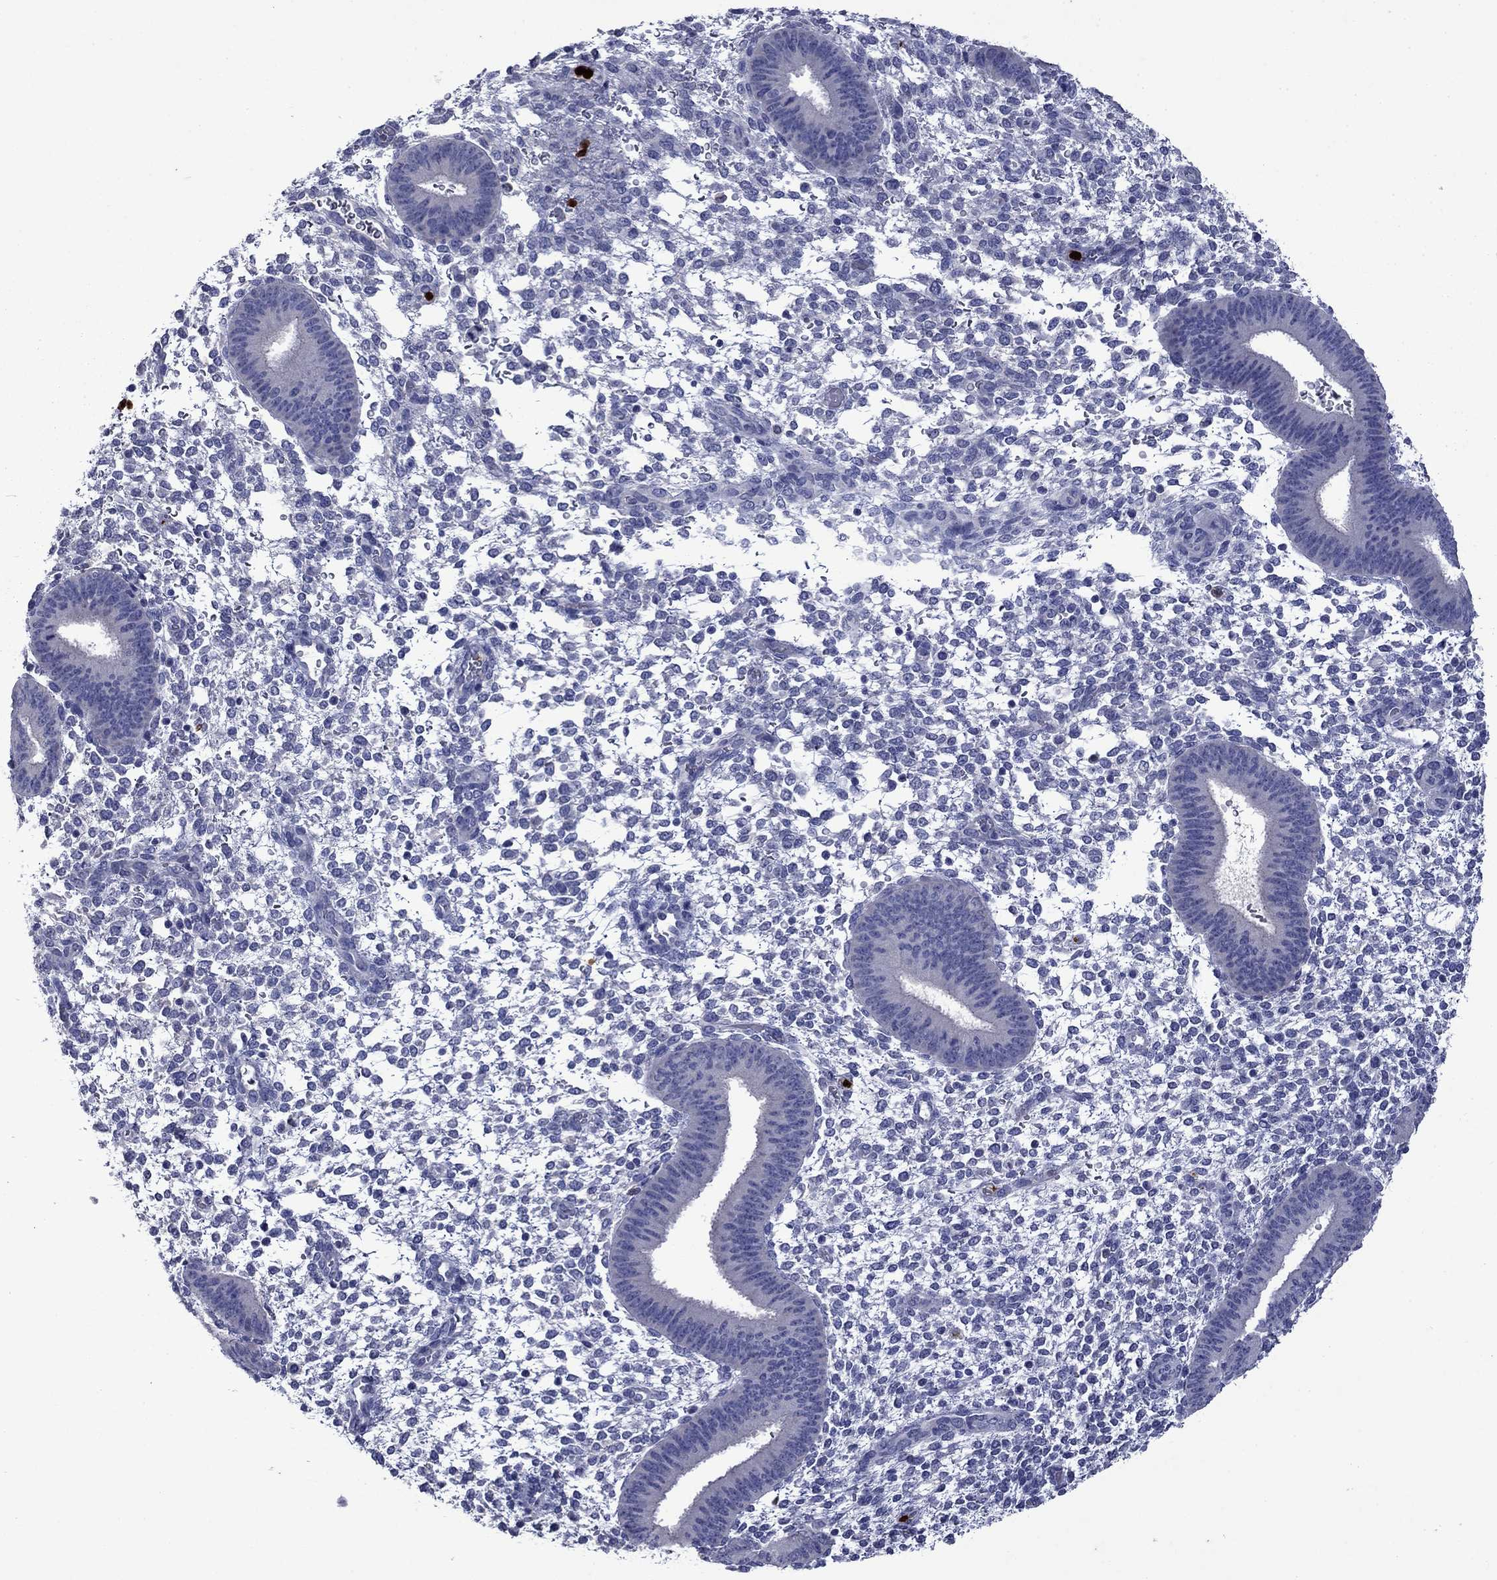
{"staining": {"intensity": "negative", "quantity": "none", "location": "none"}, "tissue": "endometrium", "cell_type": "Cells in endometrial stroma", "image_type": "normal", "snomed": [{"axis": "morphology", "description": "Normal tissue, NOS"}, {"axis": "topography", "description": "Endometrium"}], "caption": "The immunohistochemistry photomicrograph has no significant staining in cells in endometrial stroma of endometrium.", "gene": "IRF5", "patient": {"sex": "female", "age": 39}}